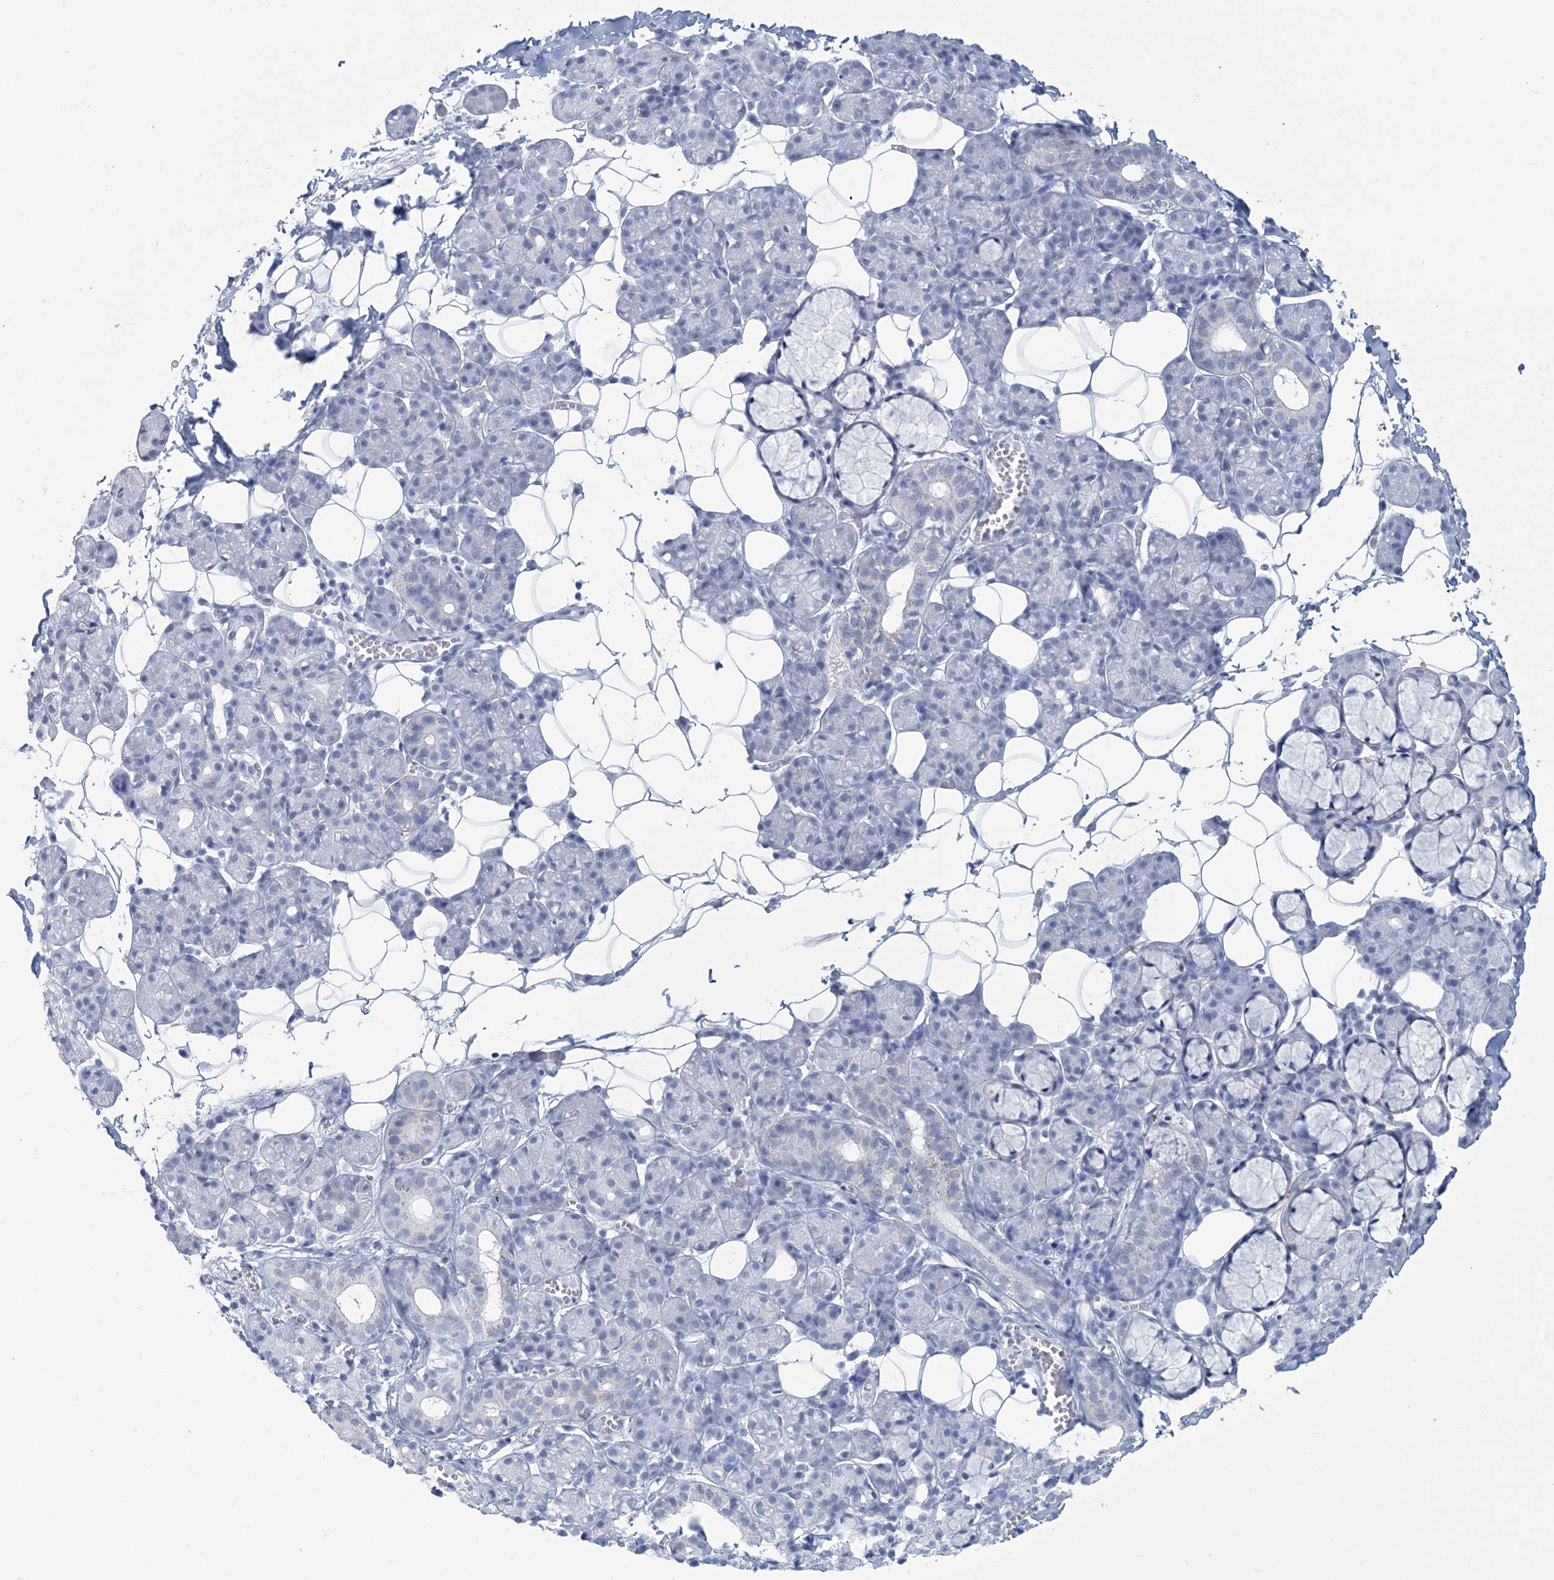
{"staining": {"intensity": "negative", "quantity": "none", "location": "none"}, "tissue": "salivary gland", "cell_type": "Glandular cells", "image_type": "normal", "snomed": [{"axis": "morphology", "description": "Normal tissue, NOS"}, {"axis": "topography", "description": "Salivary gland"}], "caption": "Immunohistochemical staining of normal salivary gland displays no significant positivity in glandular cells.", "gene": "DPCD", "patient": {"sex": "male", "age": 63}}